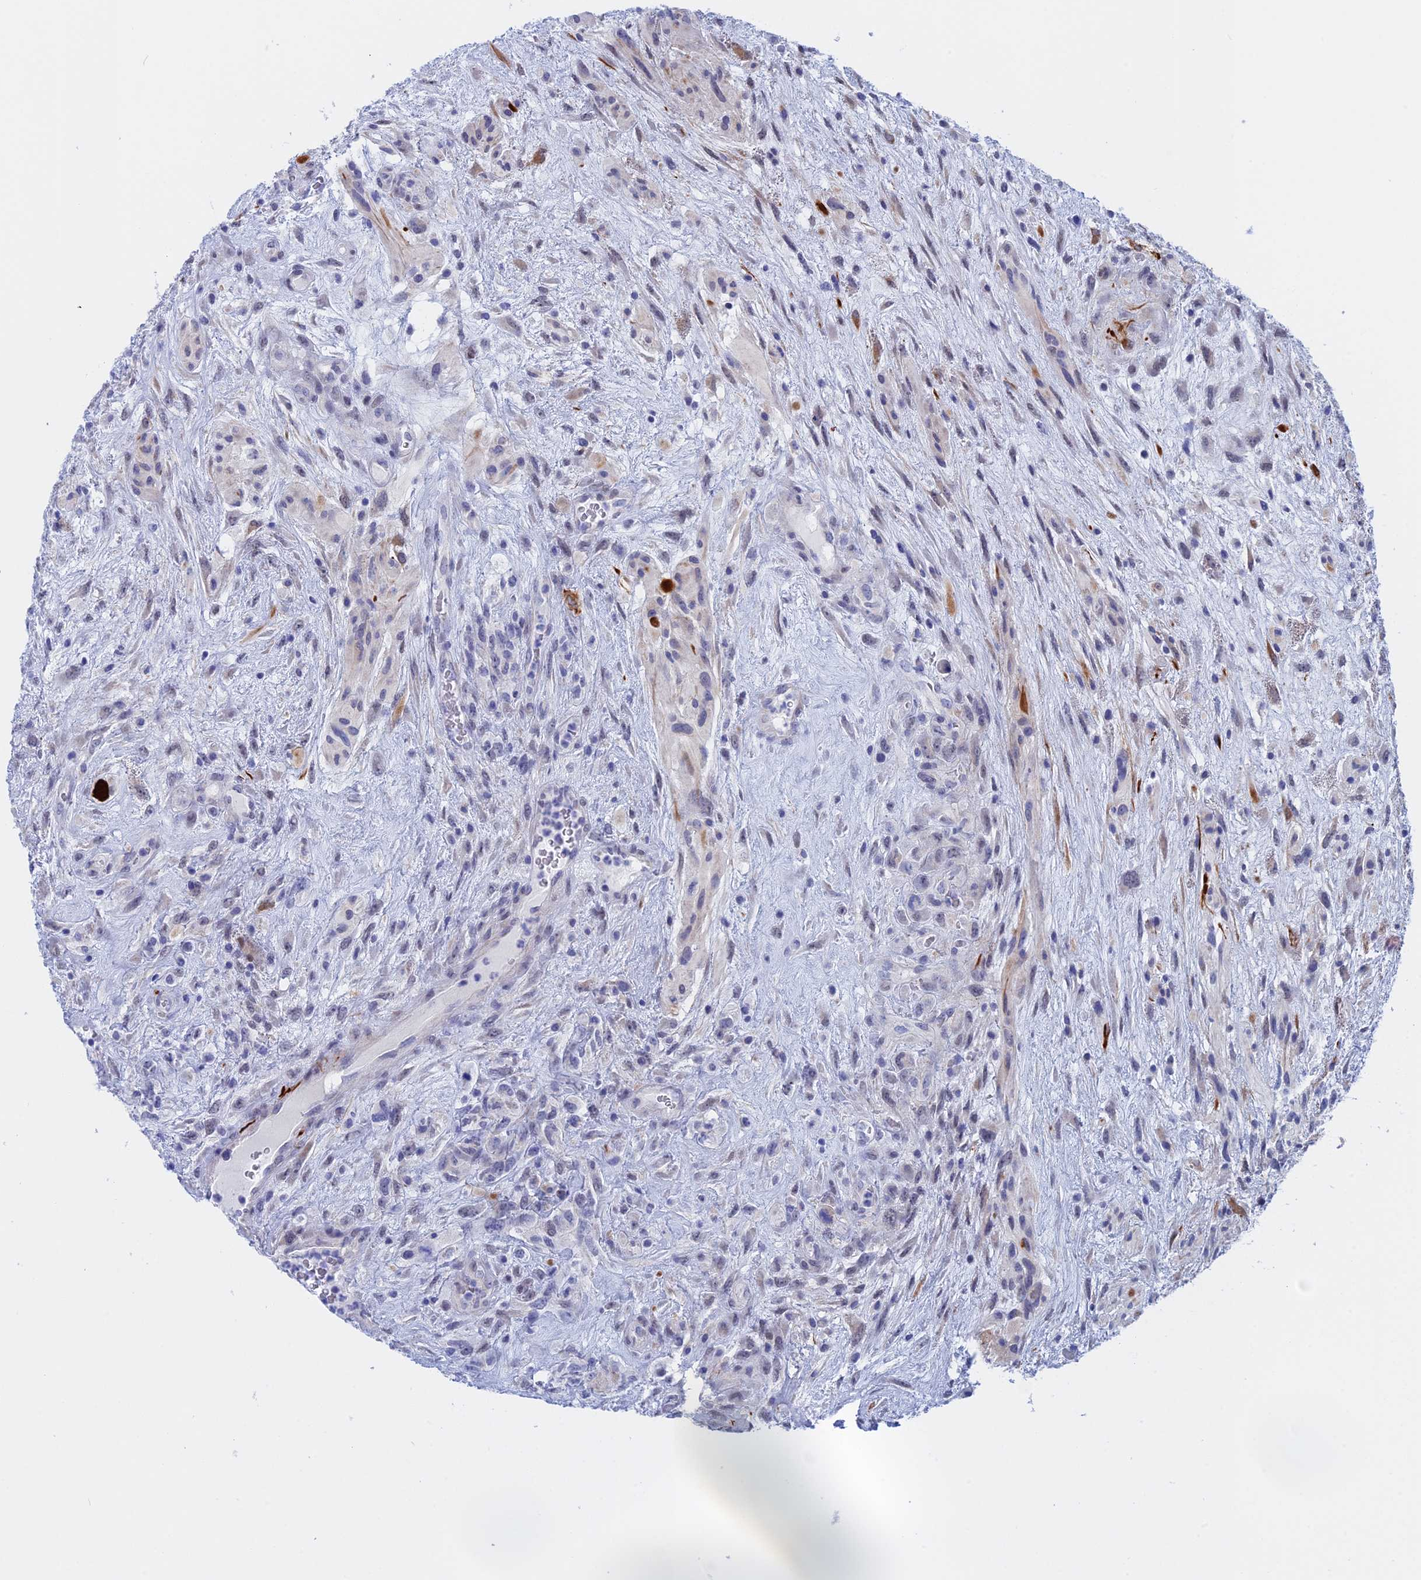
{"staining": {"intensity": "negative", "quantity": "none", "location": "none"}, "tissue": "glioma", "cell_type": "Tumor cells", "image_type": "cancer", "snomed": [{"axis": "morphology", "description": "Glioma, malignant, High grade"}, {"axis": "topography", "description": "Brain"}], "caption": "A micrograph of malignant glioma (high-grade) stained for a protein exhibits no brown staining in tumor cells. (DAB immunohistochemistry (IHC) visualized using brightfield microscopy, high magnification).", "gene": "WDR83", "patient": {"sex": "male", "age": 61}}